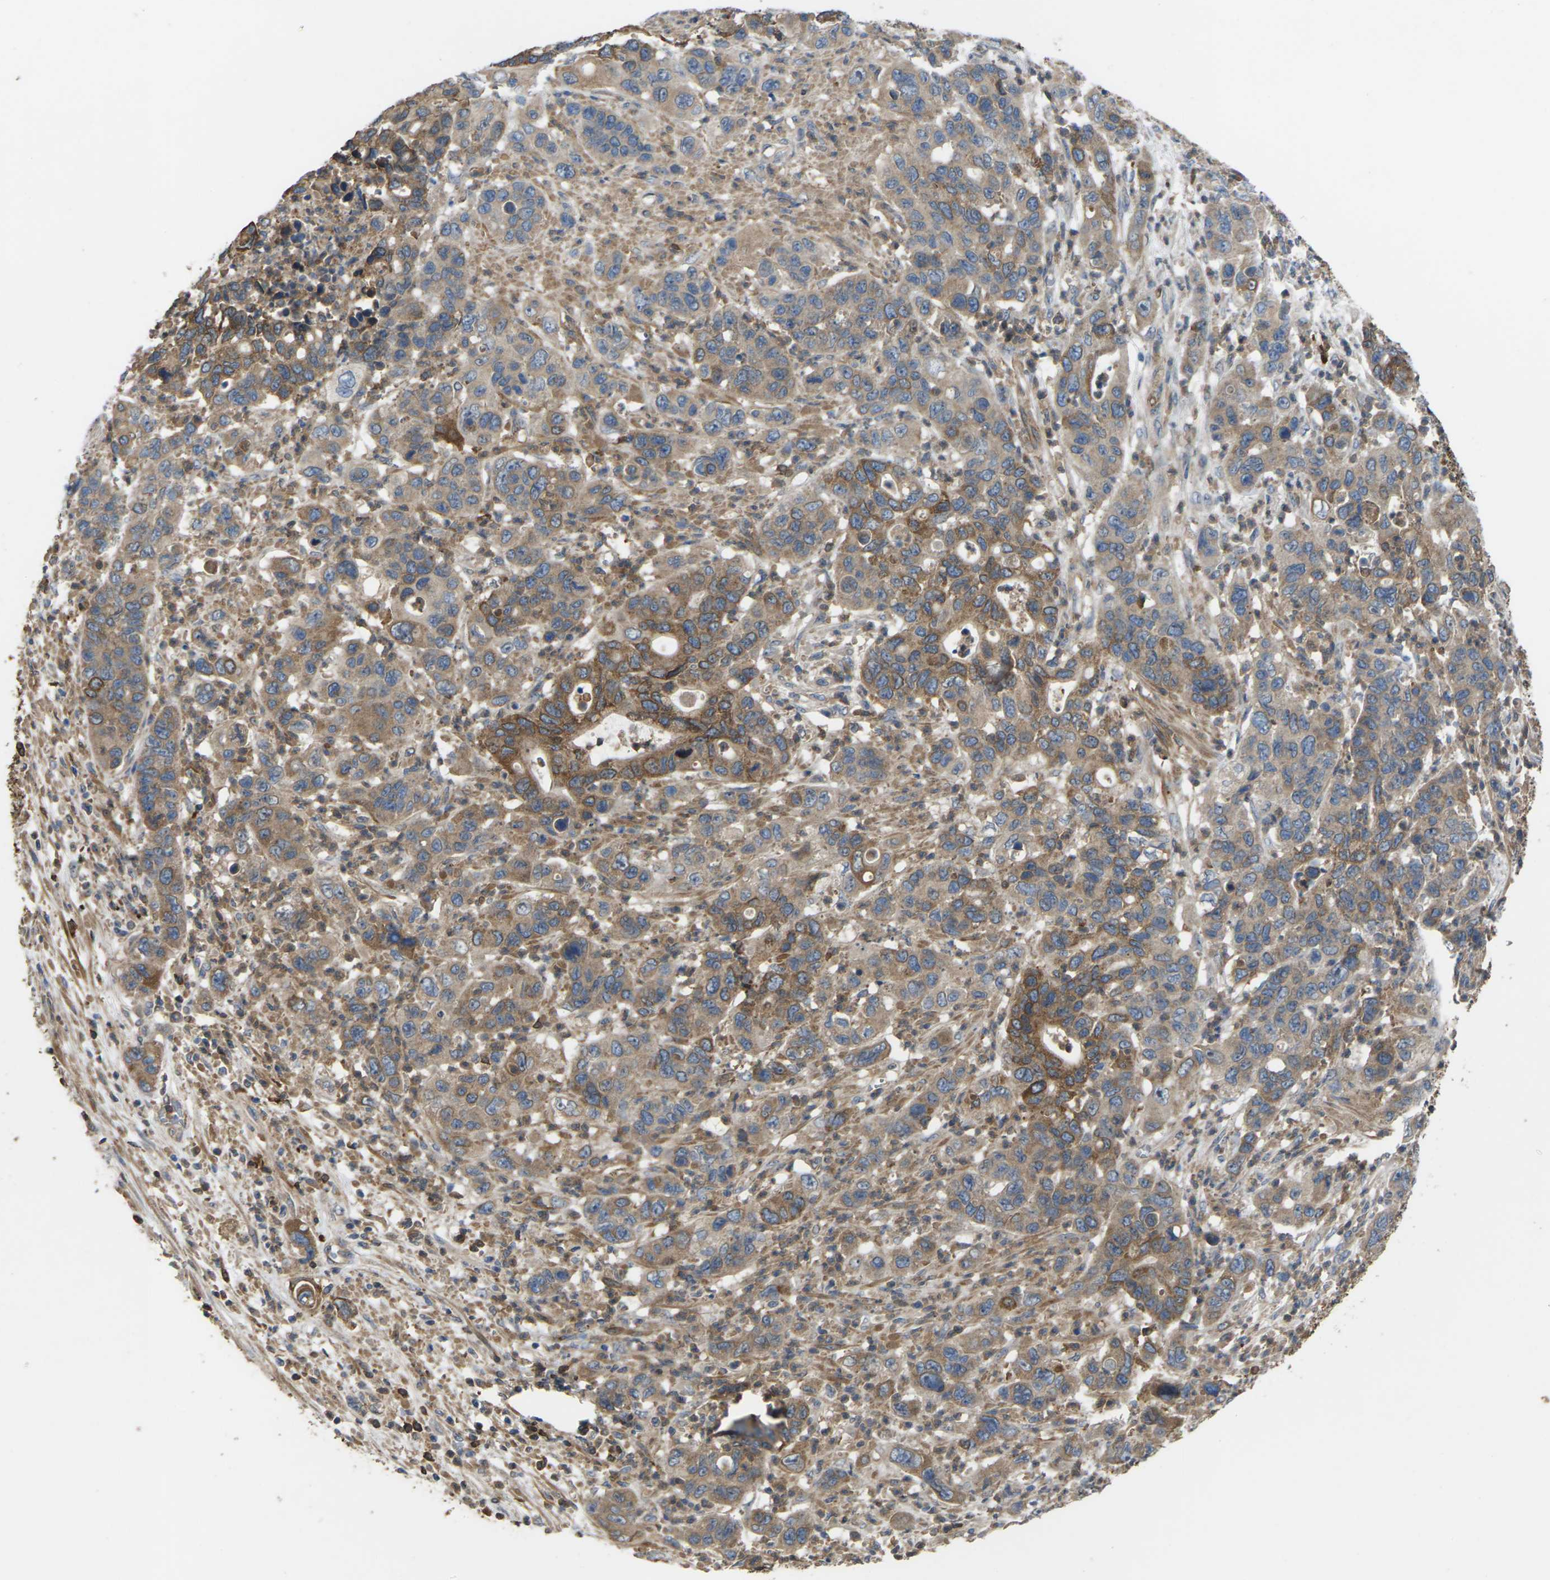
{"staining": {"intensity": "moderate", "quantity": "25%-75%", "location": "cytoplasmic/membranous"}, "tissue": "pancreatic cancer", "cell_type": "Tumor cells", "image_type": "cancer", "snomed": [{"axis": "morphology", "description": "Adenocarcinoma, NOS"}, {"axis": "topography", "description": "Pancreas"}], "caption": "This image shows pancreatic cancer stained with IHC to label a protein in brown. The cytoplasmic/membranous of tumor cells show moderate positivity for the protein. Nuclei are counter-stained blue.", "gene": "TIAM1", "patient": {"sex": "female", "age": 71}}